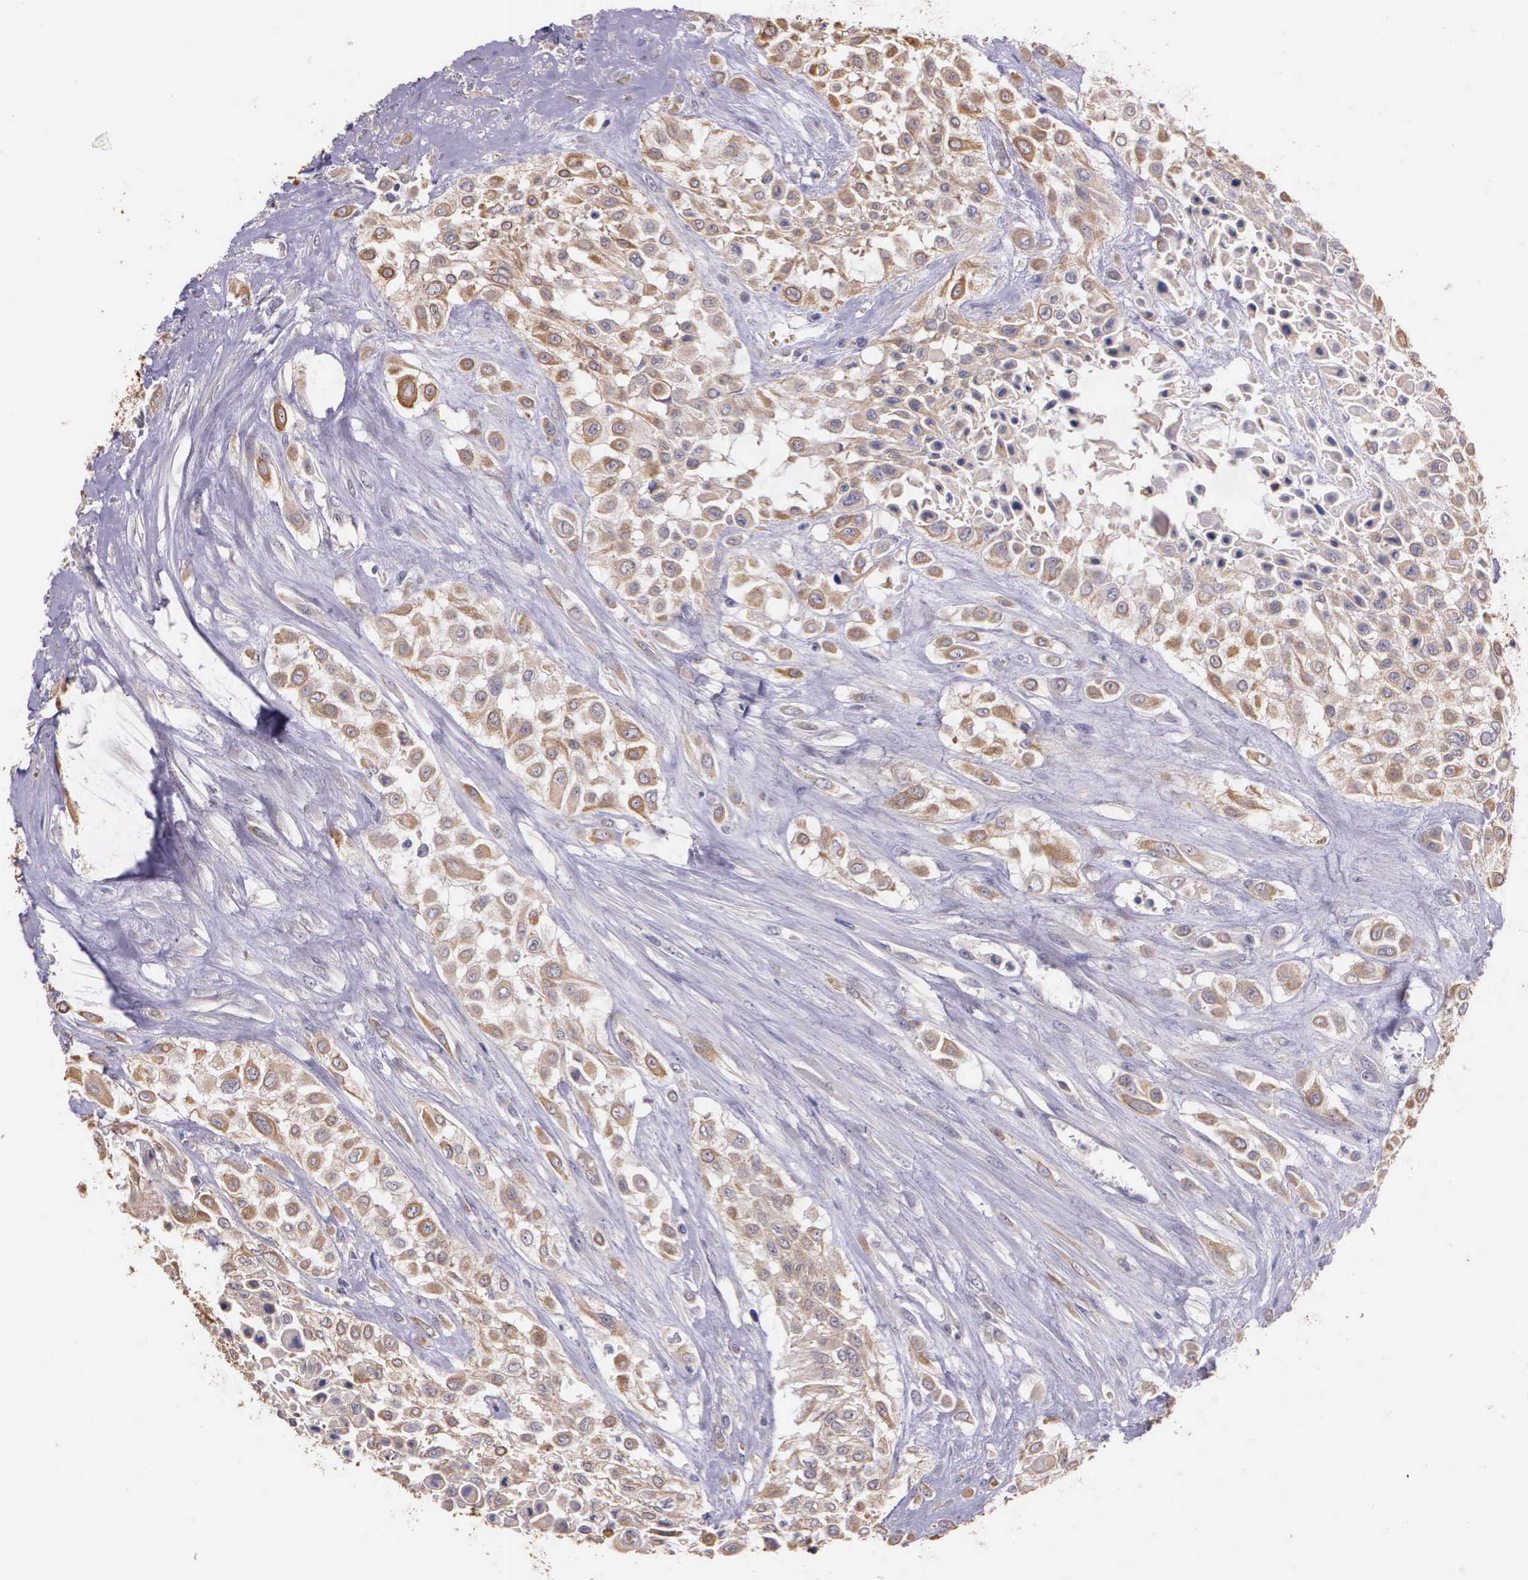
{"staining": {"intensity": "weak", "quantity": "<25%", "location": "cytoplasmic/membranous"}, "tissue": "urothelial cancer", "cell_type": "Tumor cells", "image_type": "cancer", "snomed": [{"axis": "morphology", "description": "Urothelial carcinoma, High grade"}, {"axis": "topography", "description": "Urinary bladder"}], "caption": "Immunohistochemical staining of urothelial cancer demonstrates no significant positivity in tumor cells.", "gene": "IGBP1", "patient": {"sex": "male", "age": 57}}